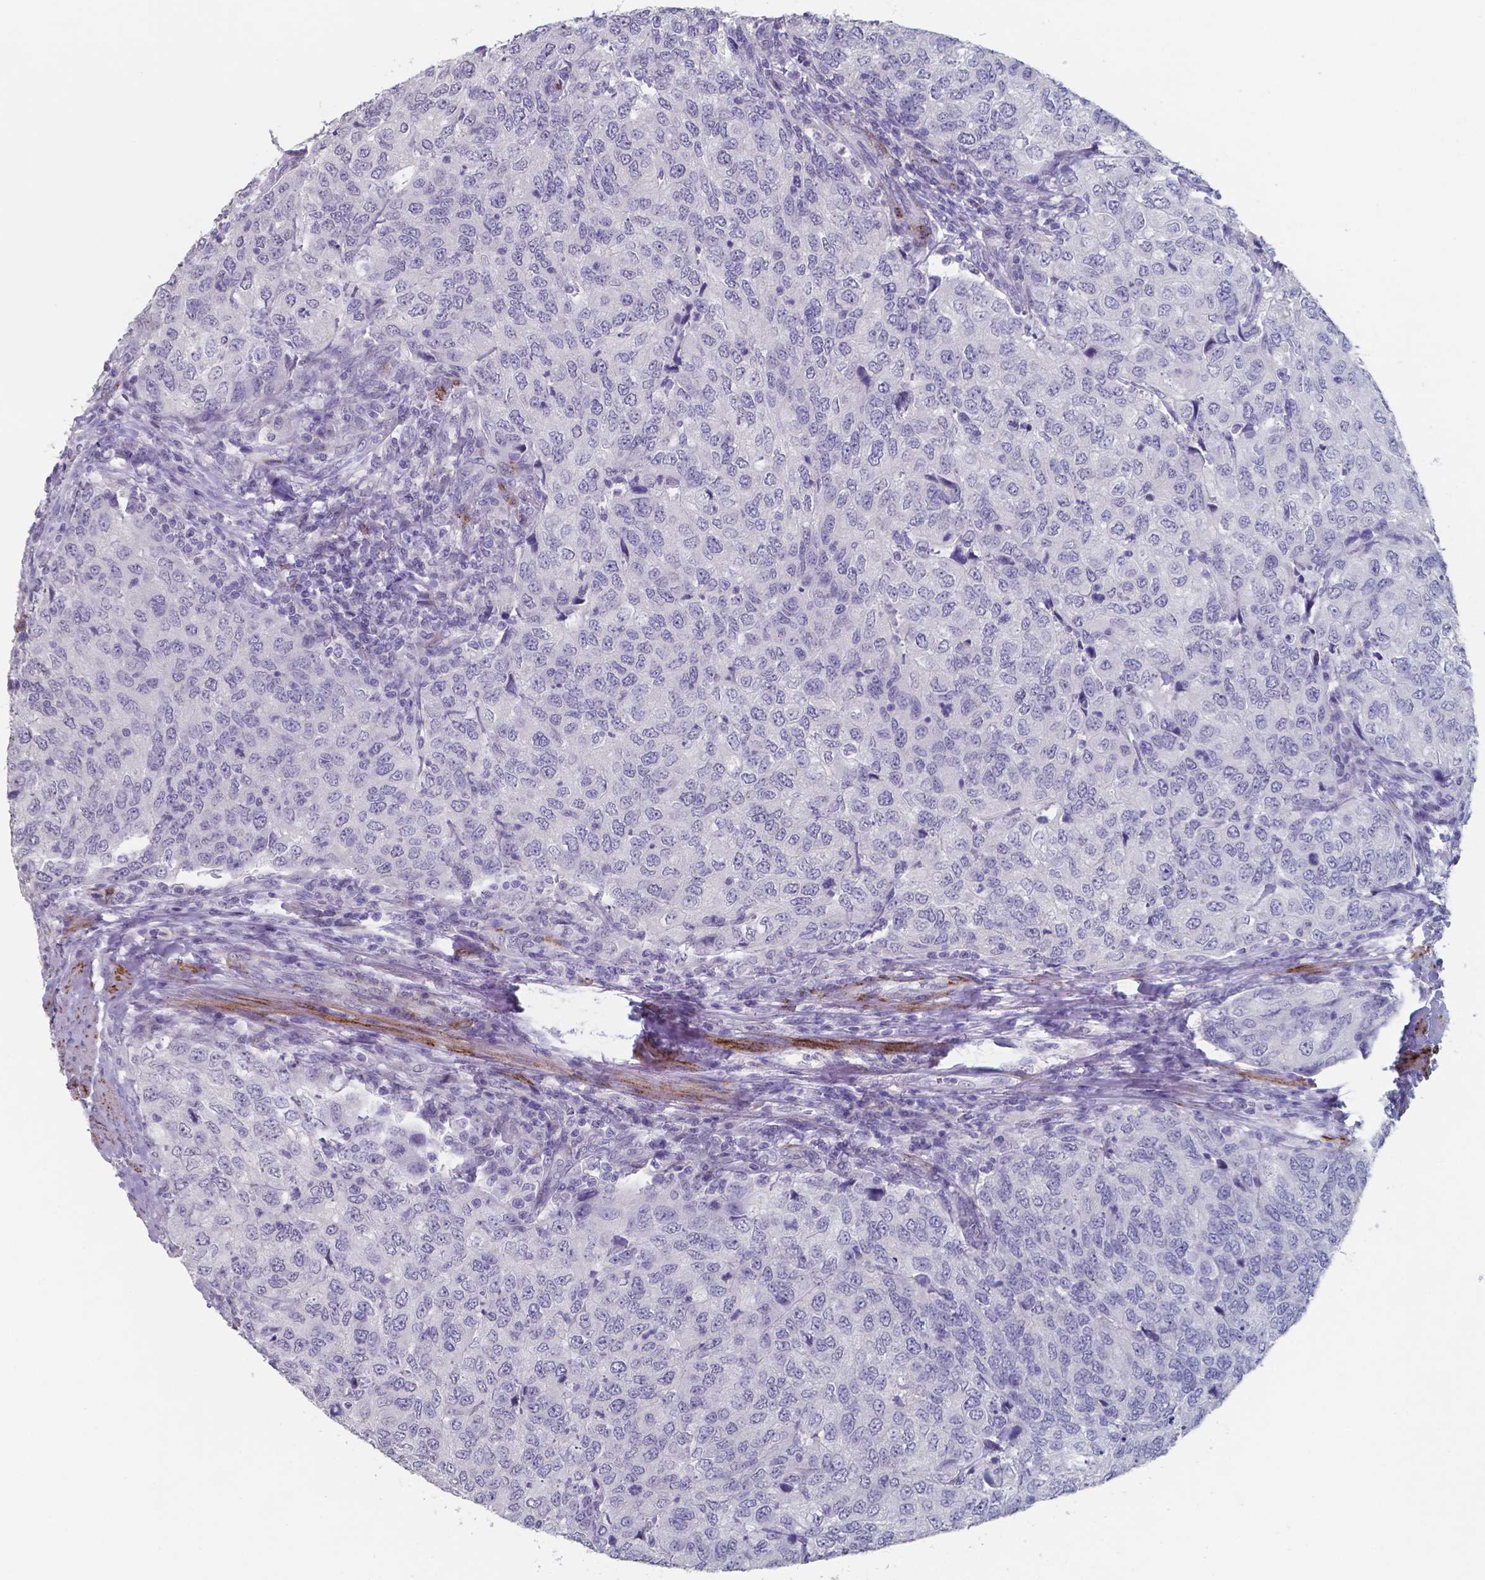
{"staining": {"intensity": "negative", "quantity": "none", "location": "none"}, "tissue": "urothelial cancer", "cell_type": "Tumor cells", "image_type": "cancer", "snomed": [{"axis": "morphology", "description": "Urothelial carcinoma, High grade"}, {"axis": "topography", "description": "Urinary bladder"}], "caption": "Protein analysis of high-grade urothelial carcinoma exhibits no significant positivity in tumor cells. The staining was performed using DAB to visualize the protein expression in brown, while the nuclei were stained in blue with hematoxylin (Magnification: 20x).", "gene": "PLA2R1", "patient": {"sex": "female", "age": 78}}